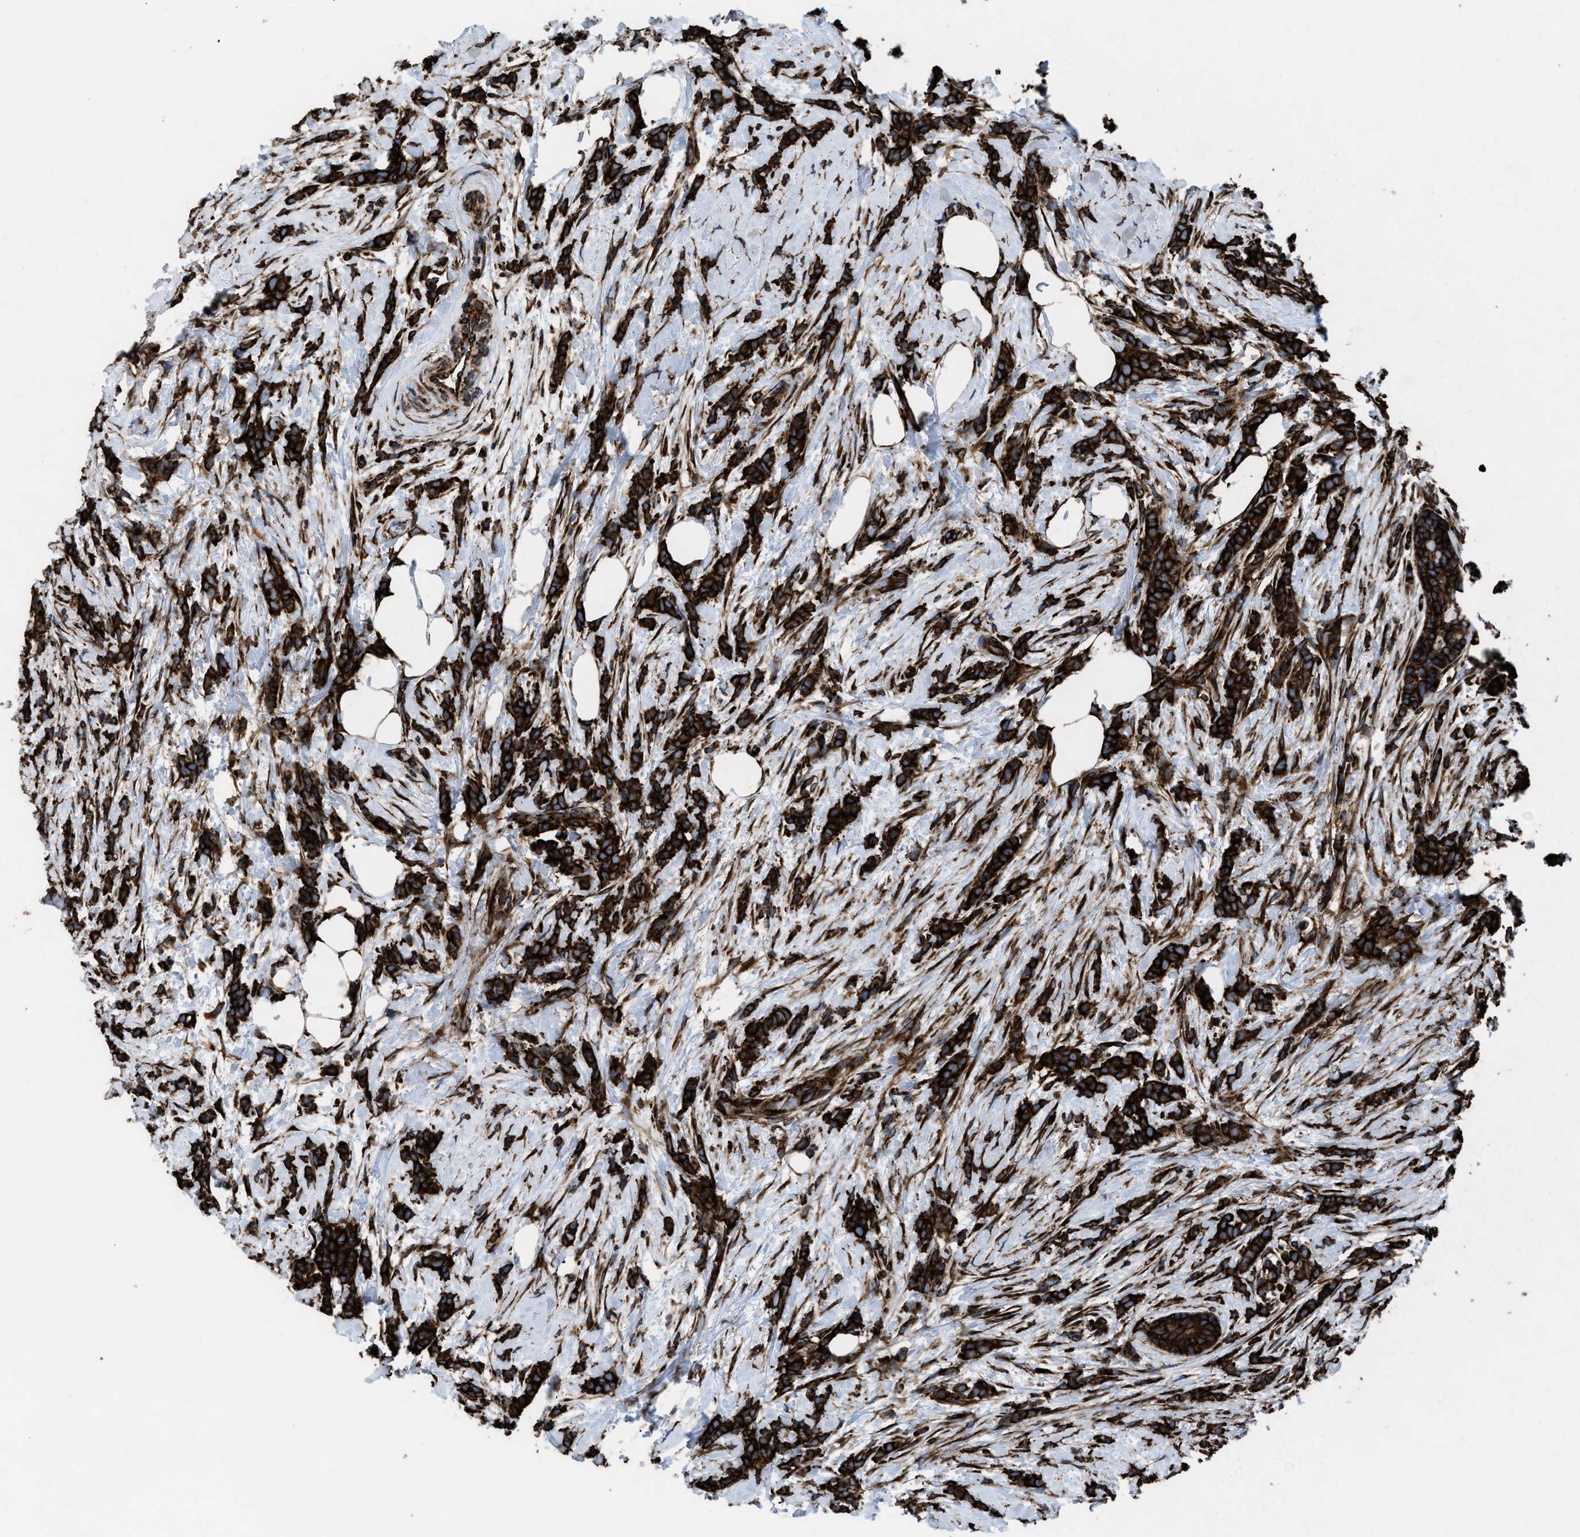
{"staining": {"intensity": "strong", "quantity": ">75%", "location": "cytoplasmic/membranous"}, "tissue": "breast cancer", "cell_type": "Tumor cells", "image_type": "cancer", "snomed": [{"axis": "morphology", "description": "Lobular carcinoma, in situ"}, {"axis": "morphology", "description": "Lobular carcinoma"}, {"axis": "topography", "description": "Breast"}], "caption": "Tumor cells demonstrate high levels of strong cytoplasmic/membranous positivity in about >75% of cells in breast cancer (lobular carcinoma). The protein is stained brown, and the nuclei are stained in blue (DAB (3,3'-diaminobenzidine) IHC with brightfield microscopy, high magnification).", "gene": "CAPRIN1", "patient": {"sex": "female", "age": 41}}